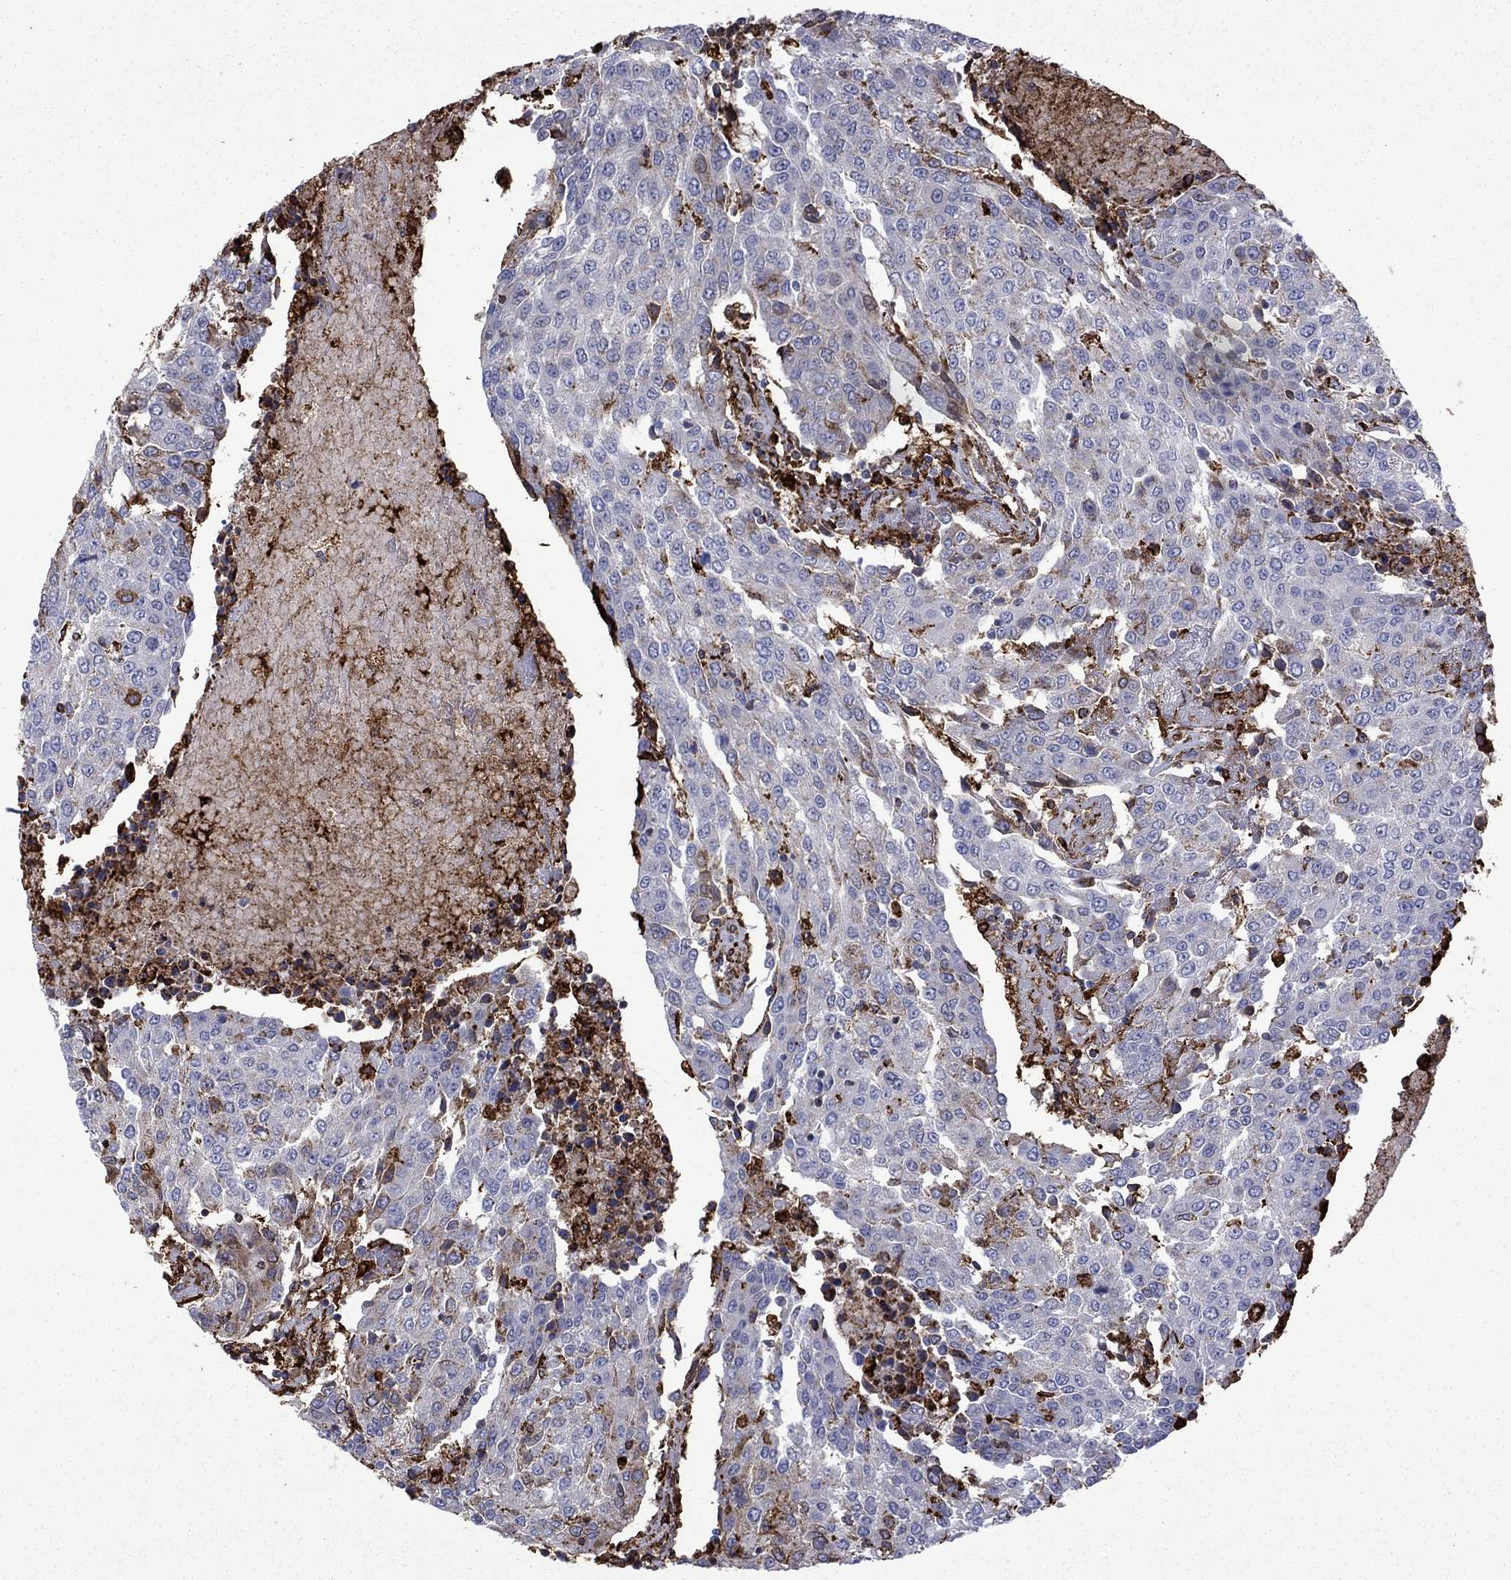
{"staining": {"intensity": "negative", "quantity": "none", "location": "none"}, "tissue": "urothelial cancer", "cell_type": "Tumor cells", "image_type": "cancer", "snomed": [{"axis": "morphology", "description": "Urothelial carcinoma, High grade"}, {"axis": "topography", "description": "Urinary bladder"}], "caption": "Tumor cells show no significant positivity in urothelial carcinoma (high-grade).", "gene": "PLAU", "patient": {"sex": "female", "age": 85}}